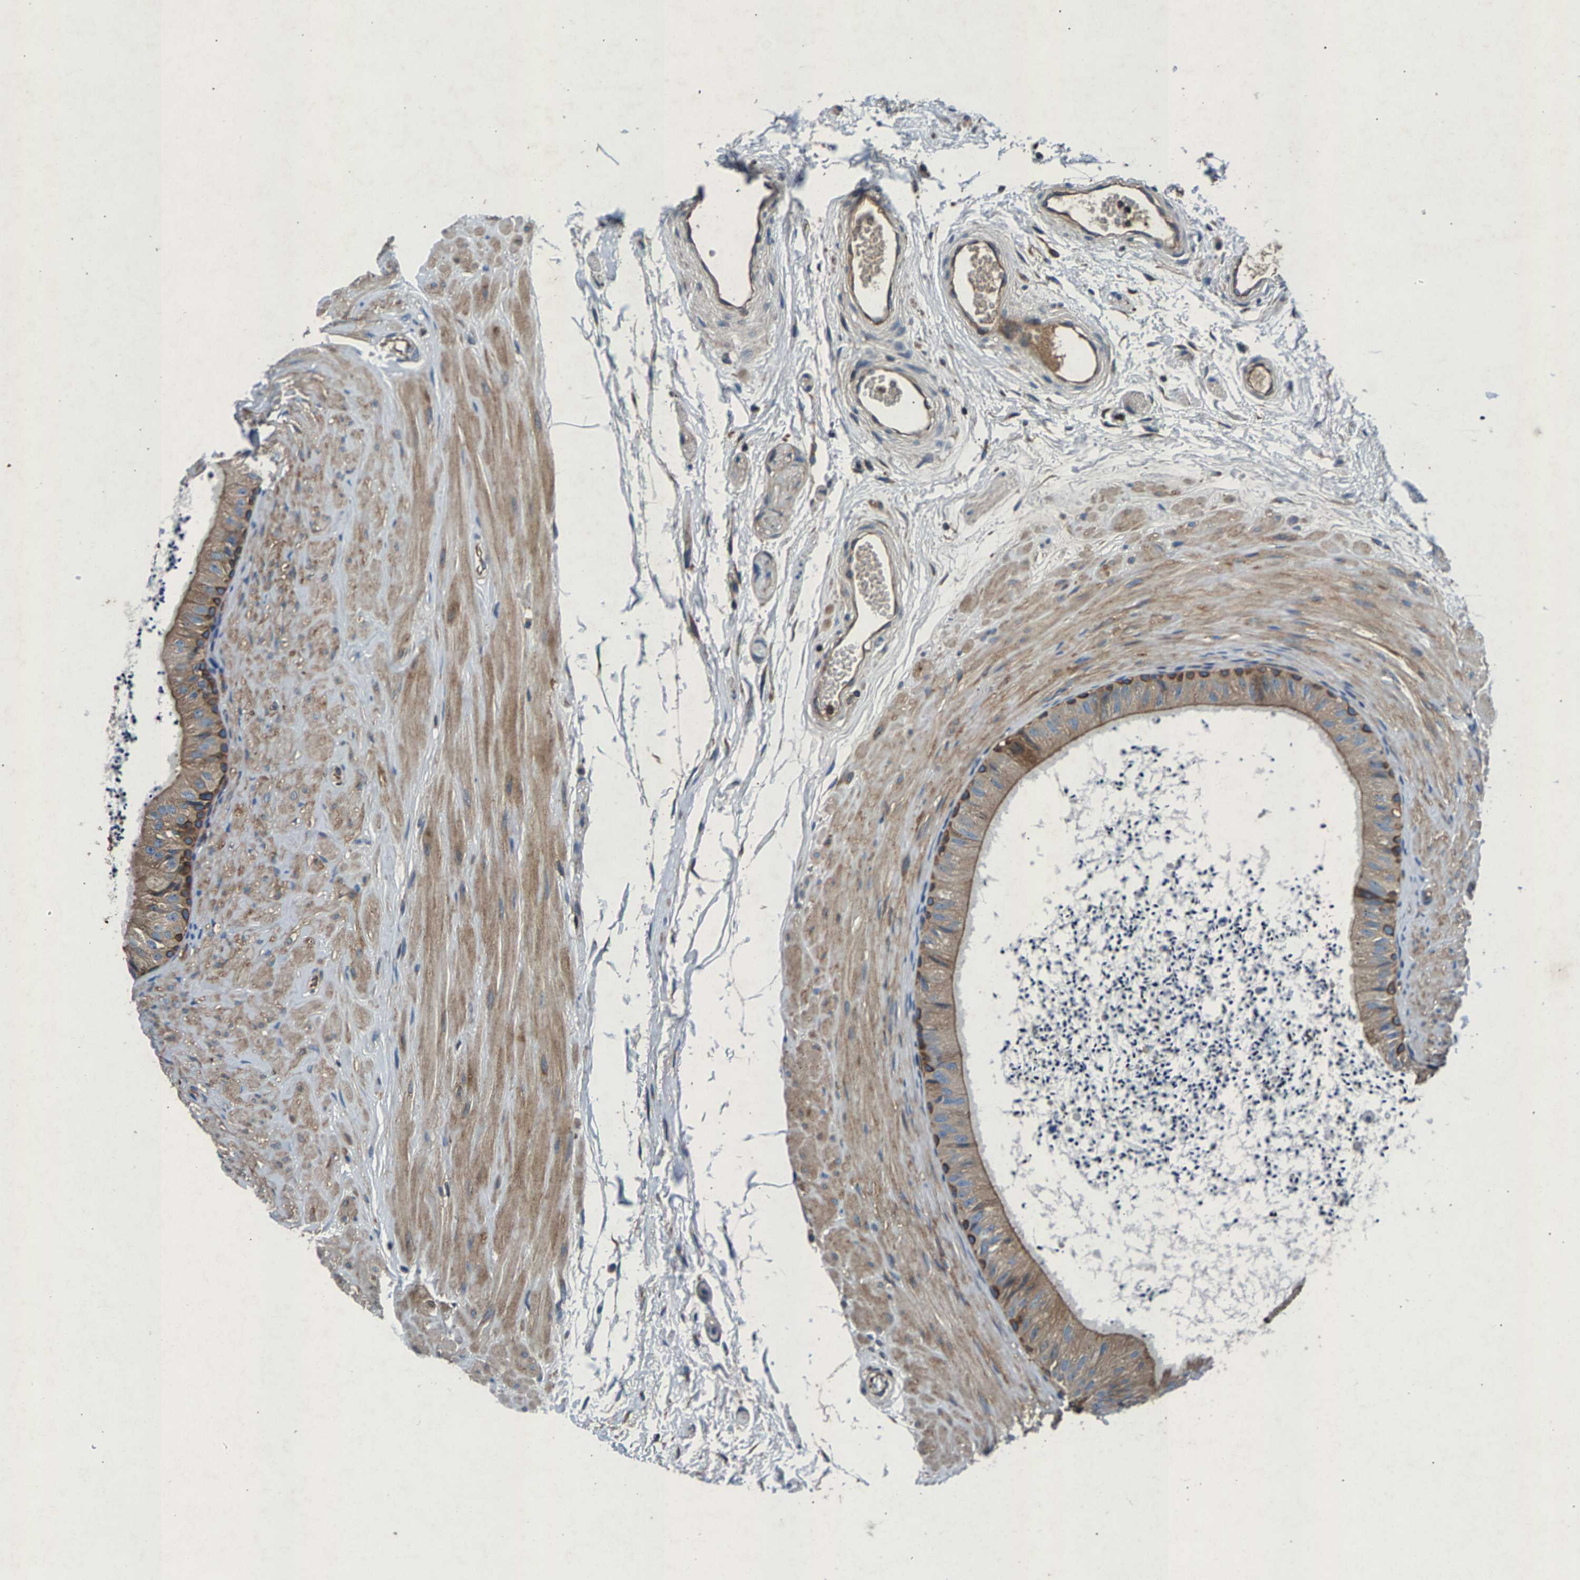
{"staining": {"intensity": "weak", "quantity": ">75%", "location": "cytoplasmic/membranous"}, "tissue": "epididymis", "cell_type": "Glandular cells", "image_type": "normal", "snomed": [{"axis": "morphology", "description": "Normal tissue, NOS"}, {"axis": "topography", "description": "Epididymis"}], "caption": "A brown stain shows weak cytoplasmic/membranous expression of a protein in glandular cells of normal epididymis. (IHC, brightfield microscopy, high magnification).", "gene": "LPCAT1", "patient": {"sex": "male", "age": 56}}